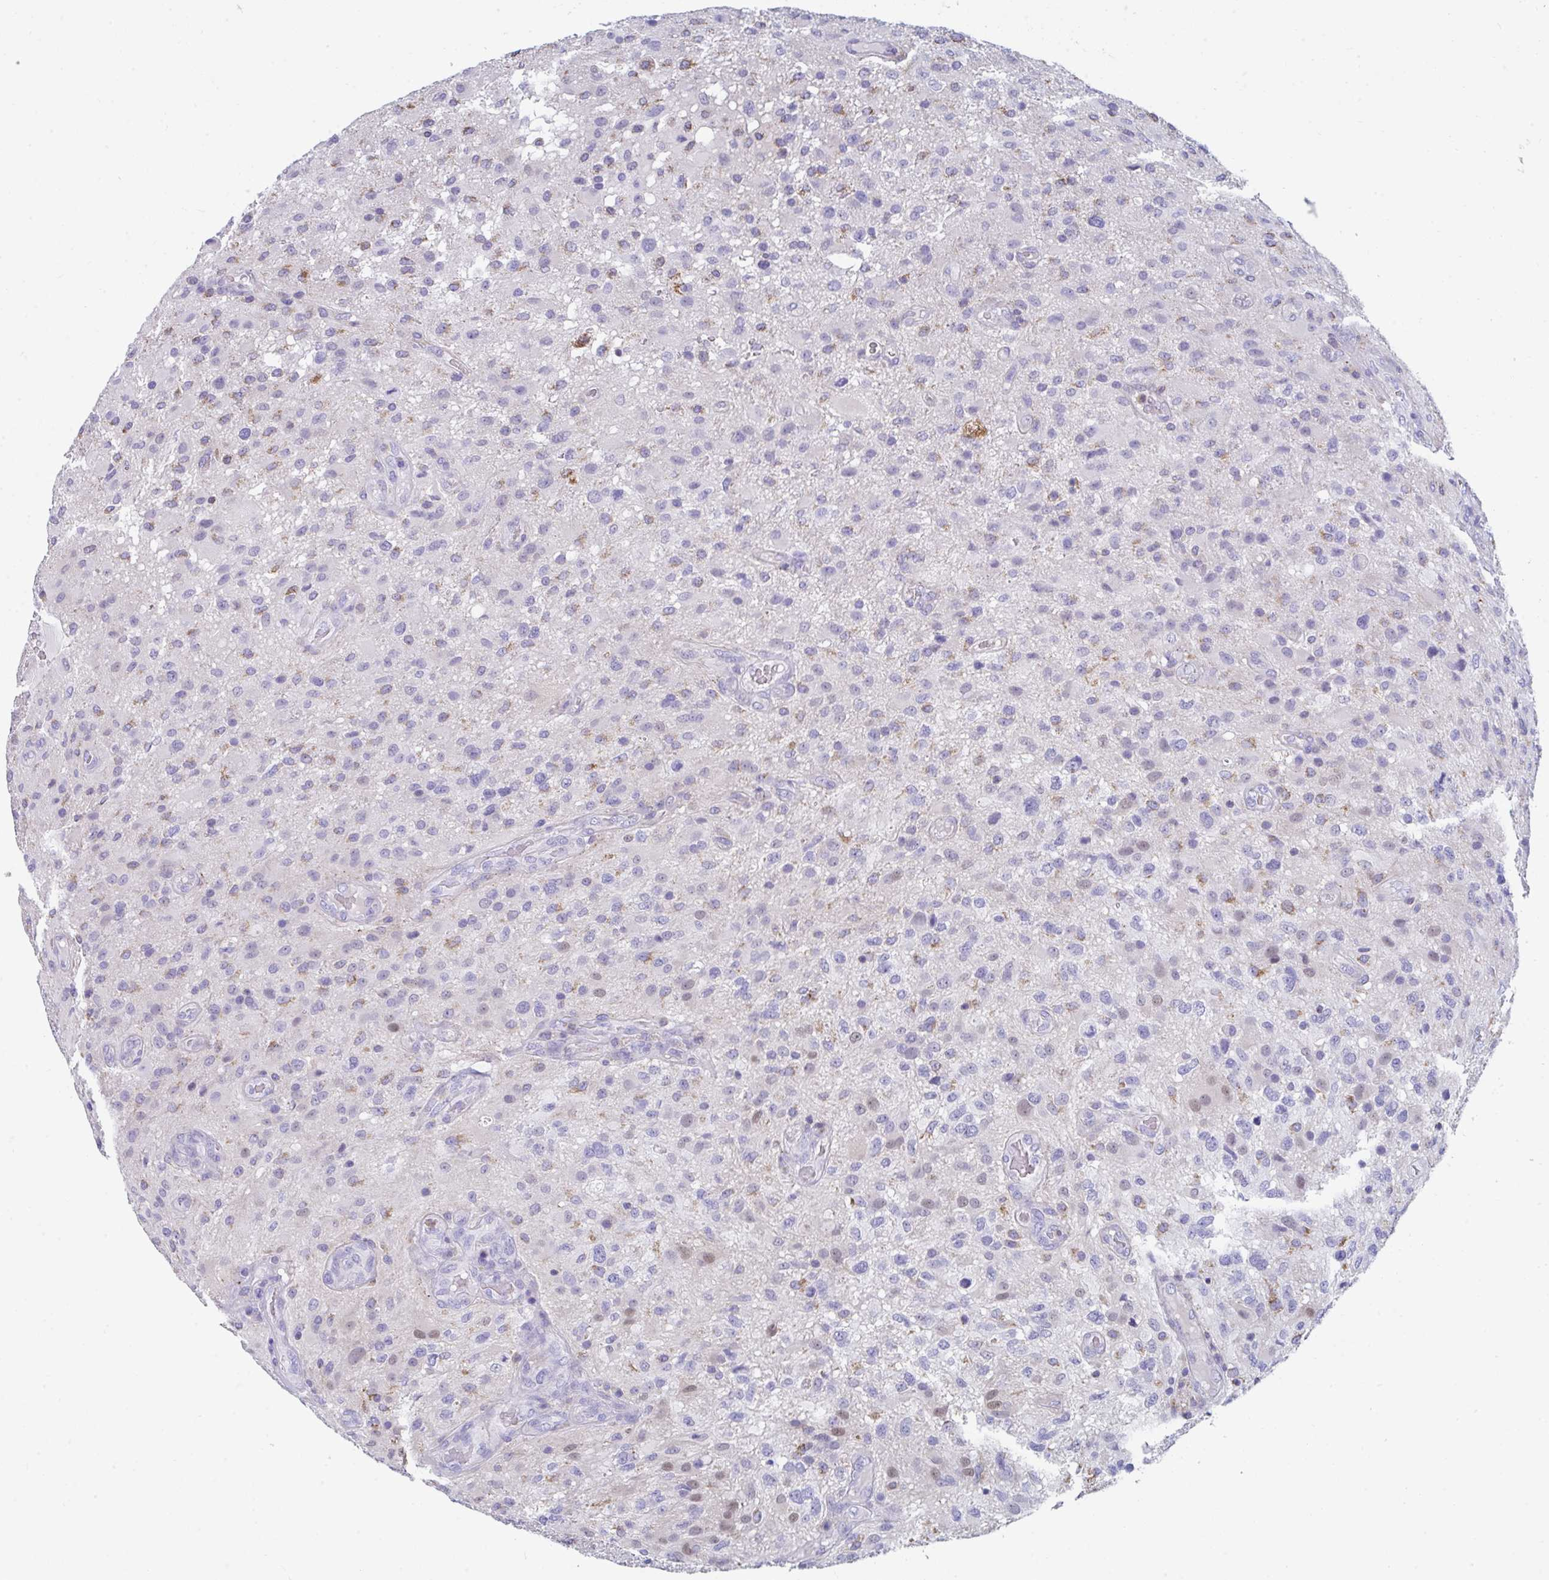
{"staining": {"intensity": "moderate", "quantity": "<25%", "location": "nuclear"}, "tissue": "glioma", "cell_type": "Tumor cells", "image_type": "cancer", "snomed": [{"axis": "morphology", "description": "Glioma, malignant, High grade"}, {"axis": "topography", "description": "Brain"}], "caption": "Protein analysis of malignant high-grade glioma tissue reveals moderate nuclear staining in about <25% of tumor cells. (DAB IHC, brown staining for protein, blue staining for nuclei).", "gene": "MGAM2", "patient": {"sex": "male", "age": 53}}